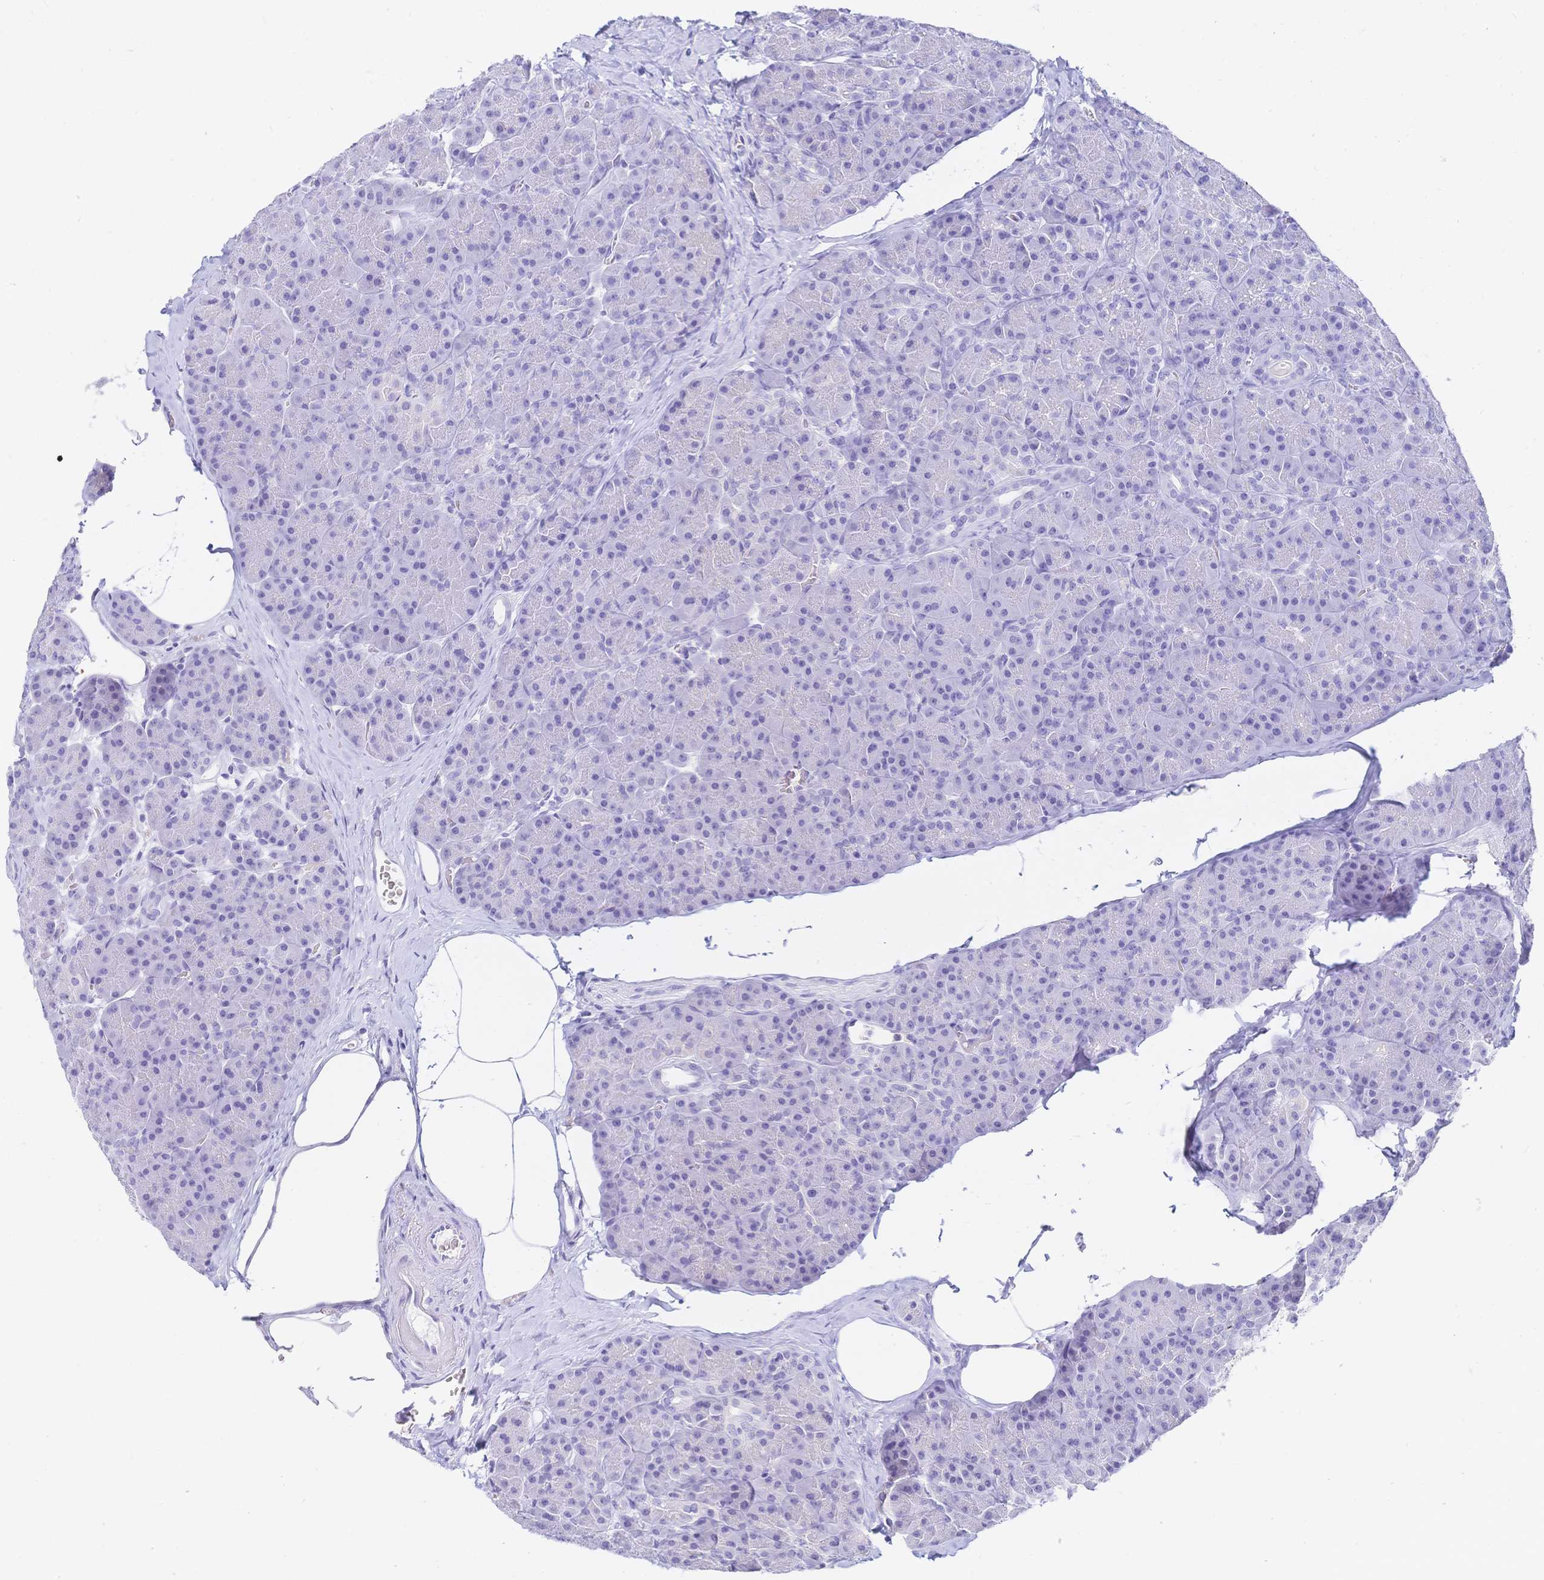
{"staining": {"intensity": "negative", "quantity": "none", "location": "none"}, "tissue": "pancreas", "cell_type": "Exocrine glandular cells", "image_type": "normal", "snomed": [{"axis": "morphology", "description": "Normal tissue, NOS"}, {"axis": "topography", "description": "Pancreas"}], "caption": "The histopathology image shows no significant positivity in exocrine glandular cells of pancreas. (DAB (3,3'-diaminobenzidine) immunohistochemistry, high magnification).", "gene": "MEP1B", "patient": {"sex": "male", "age": 57}}